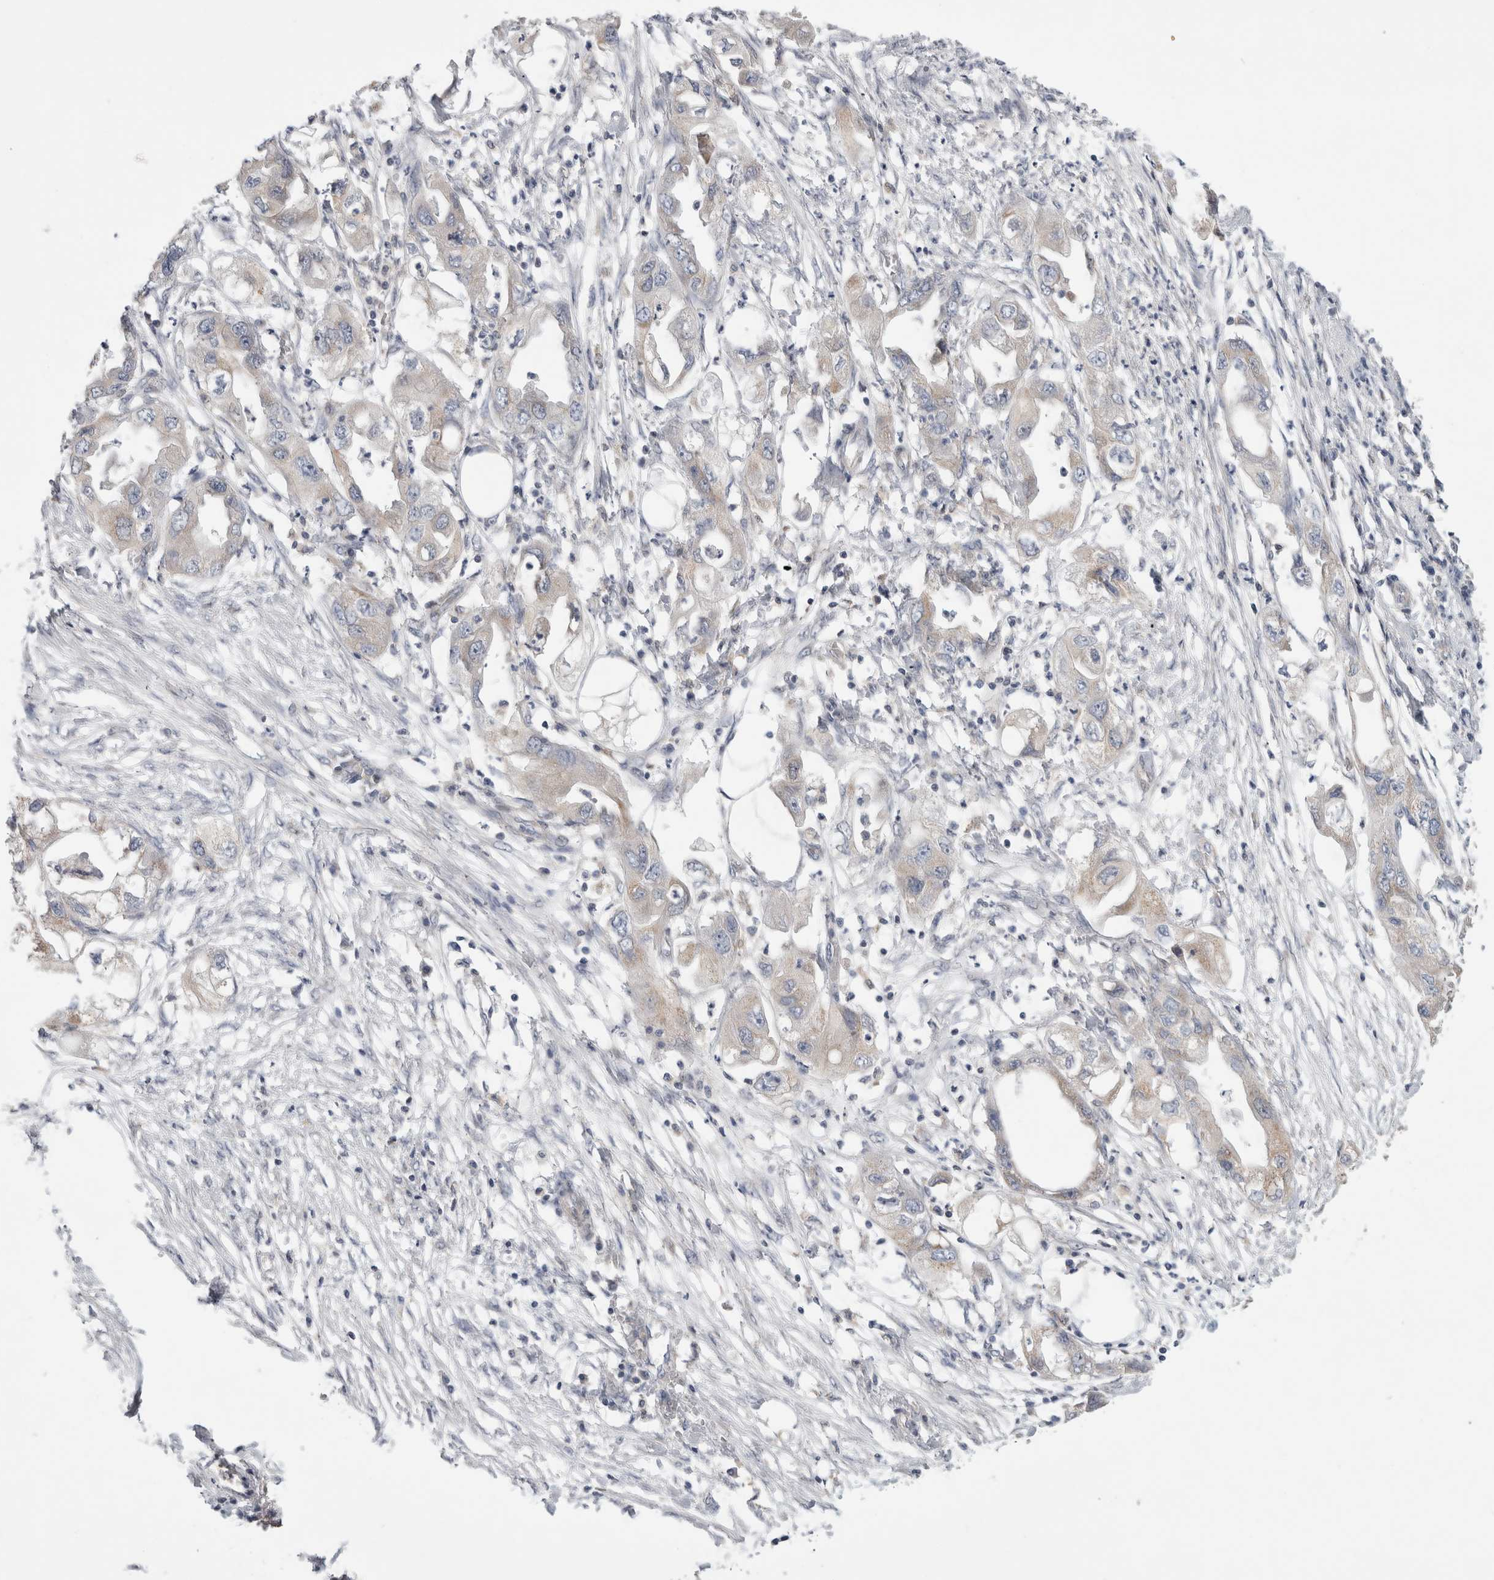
{"staining": {"intensity": "weak", "quantity": "<25%", "location": "cytoplasmic/membranous"}, "tissue": "endometrial cancer", "cell_type": "Tumor cells", "image_type": "cancer", "snomed": [{"axis": "morphology", "description": "Adenocarcinoma, NOS"}, {"axis": "morphology", "description": "Adenocarcinoma, metastatic, NOS"}, {"axis": "topography", "description": "Adipose tissue"}, {"axis": "topography", "description": "Endometrium"}], "caption": "A histopathology image of human endometrial adenocarcinoma is negative for staining in tumor cells.", "gene": "SRD5A3", "patient": {"sex": "female", "age": 67}}